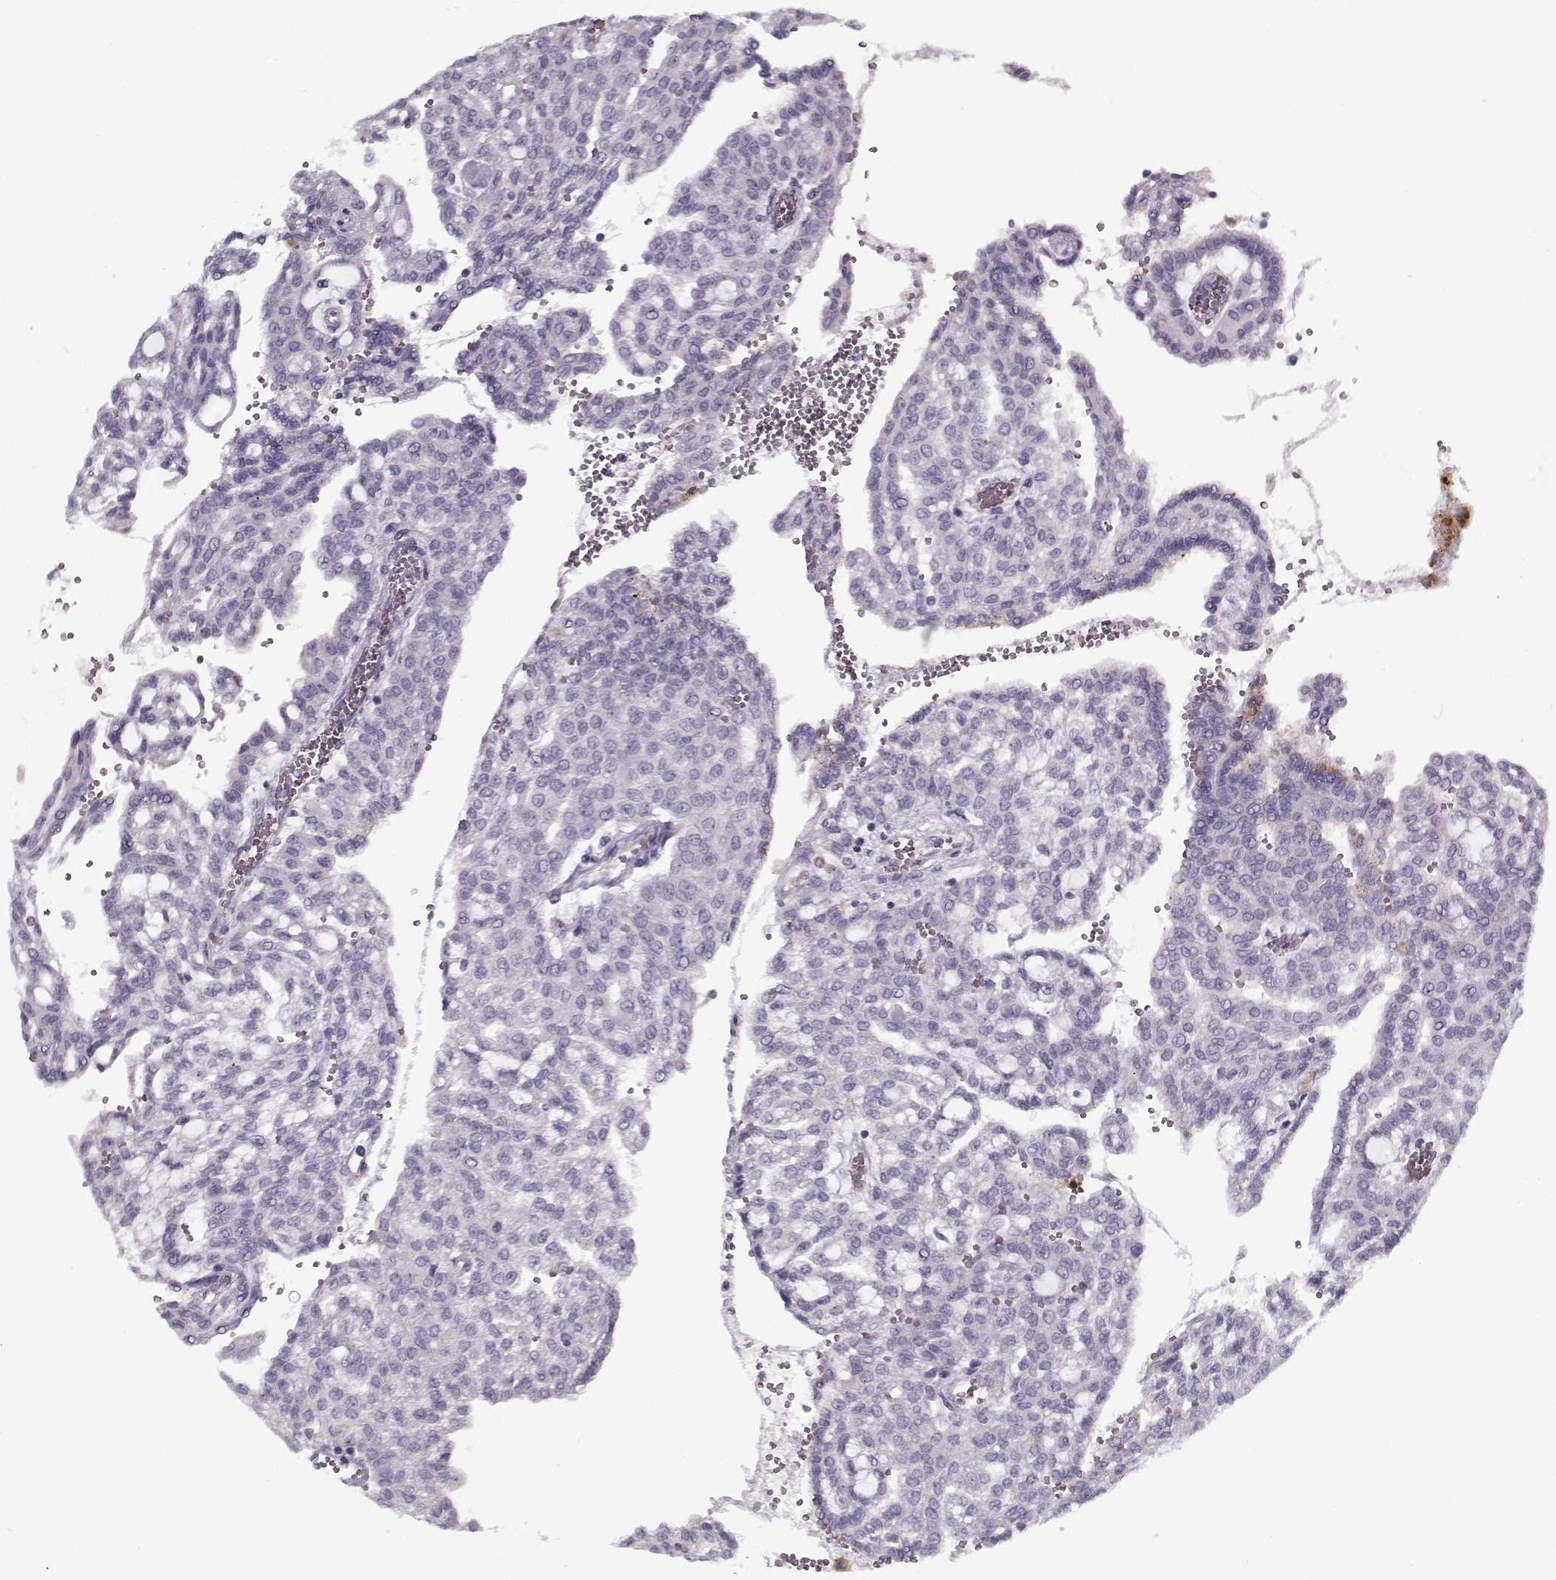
{"staining": {"intensity": "negative", "quantity": "none", "location": "none"}, "tissue": "renal cancer", "cell_type": "Tumor cells", "image_type": "cancer", "snomed": [{"axis": "morphology", "description": "Adenocarcinoma, NOS"}, {"axis": "topography", "description": "Kidney"}], "caption": "Protein analysis of renal adenocarcinoma shows no significant staining in tumor cells. (IHC, brightfield microscopy, high magnification).", "gene": "UNC13D", "patient": {"sex": "male", "age": 63}}